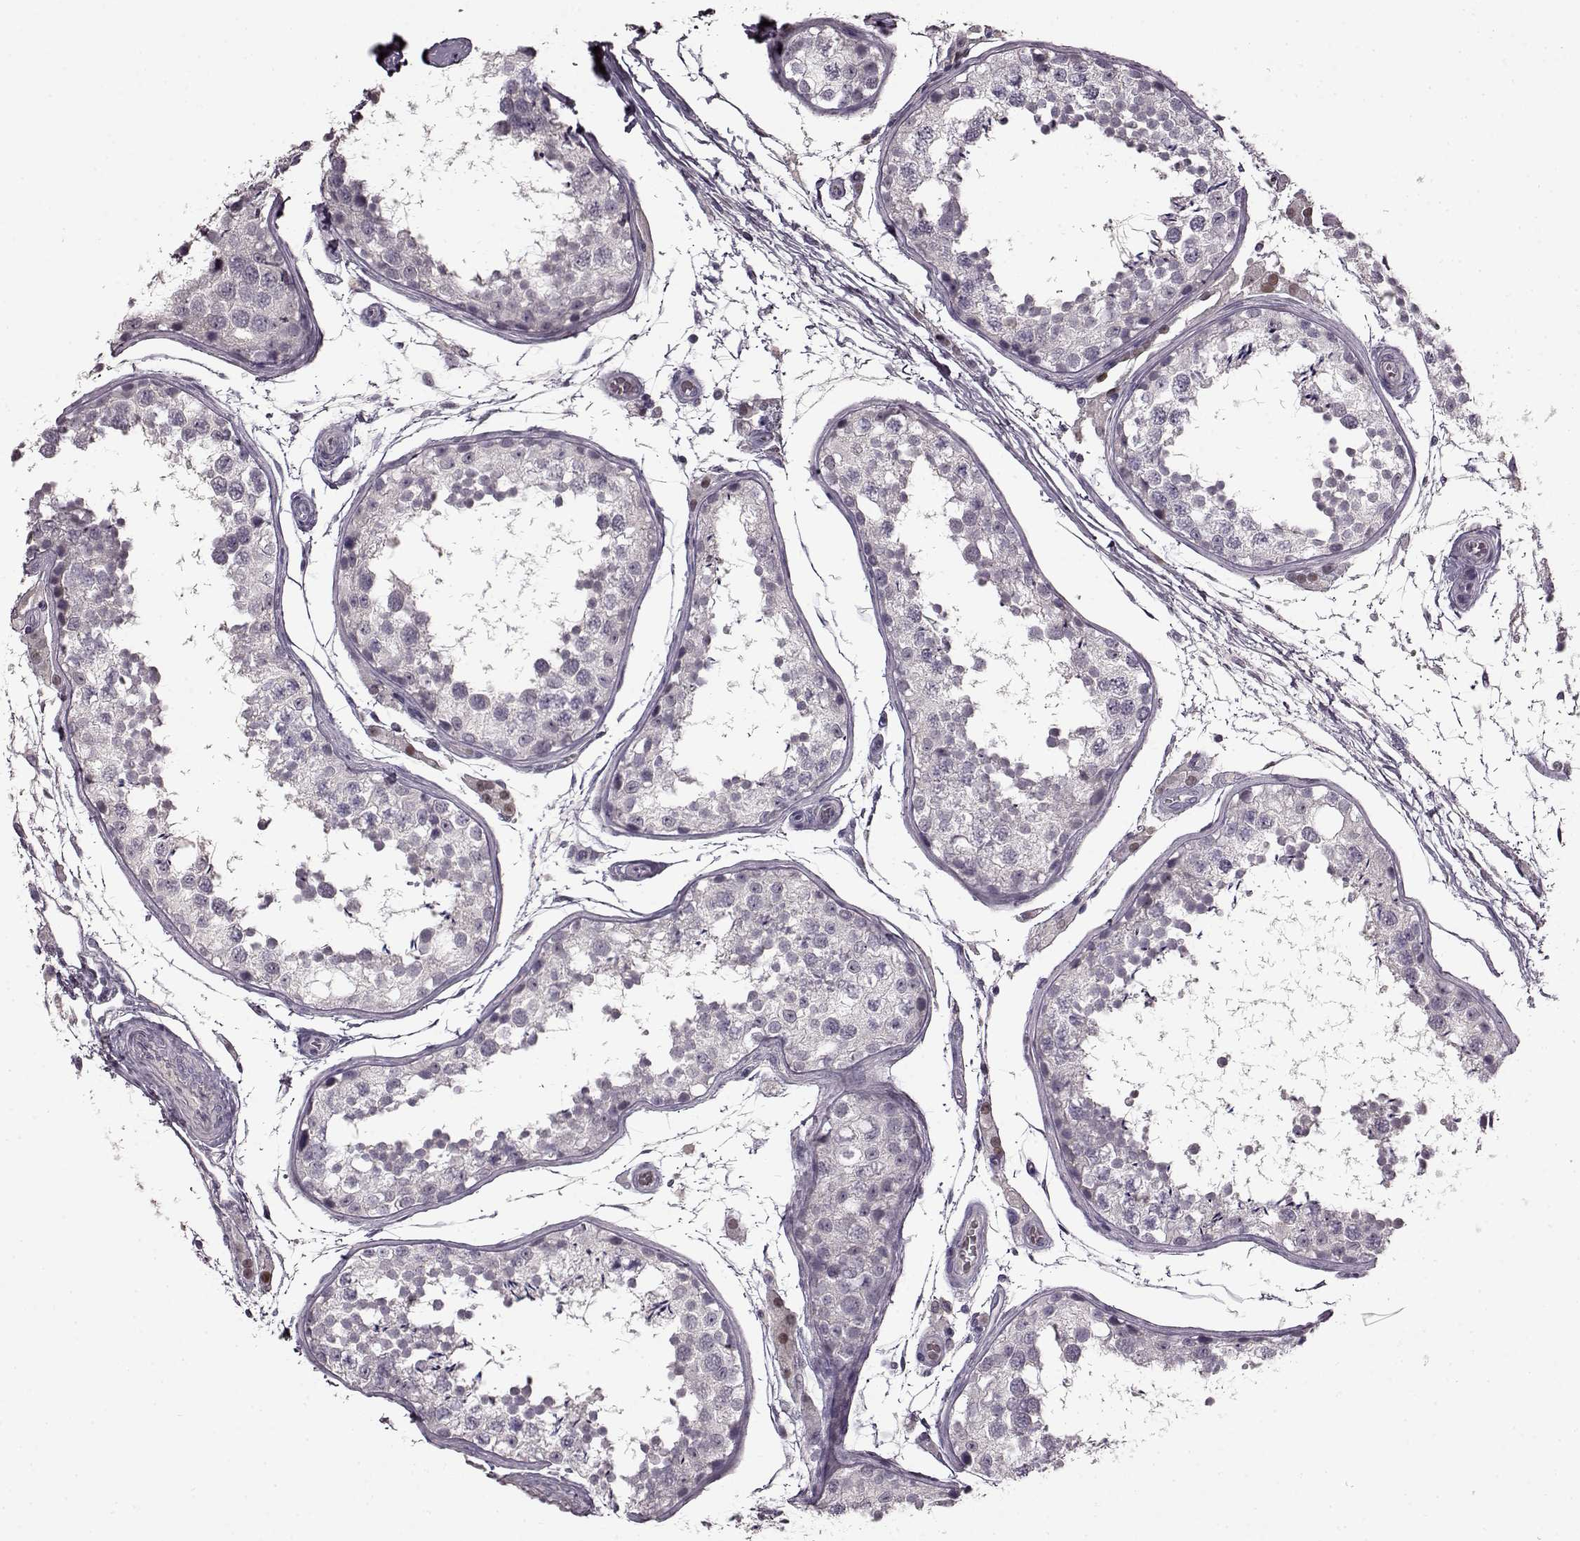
{"staining": {"intensity": "negative", "quantity": "none", "location": "none"}, "tissue": "testis", "cell_type": "Cells in seminiferous ducts", "image_type": "normal", "snomed": [{"axis": "morphology", "description": "Normal tissue, NOS"}, {"axis": "topography", "description": "Testis"}], "caption": "Immunohistochemical staining of unremarkable human testis reveals no significant expression in cells in seminiferous ducts.", "gene": "CNGA3", "patient": {"sex": "male", "age": 29}}